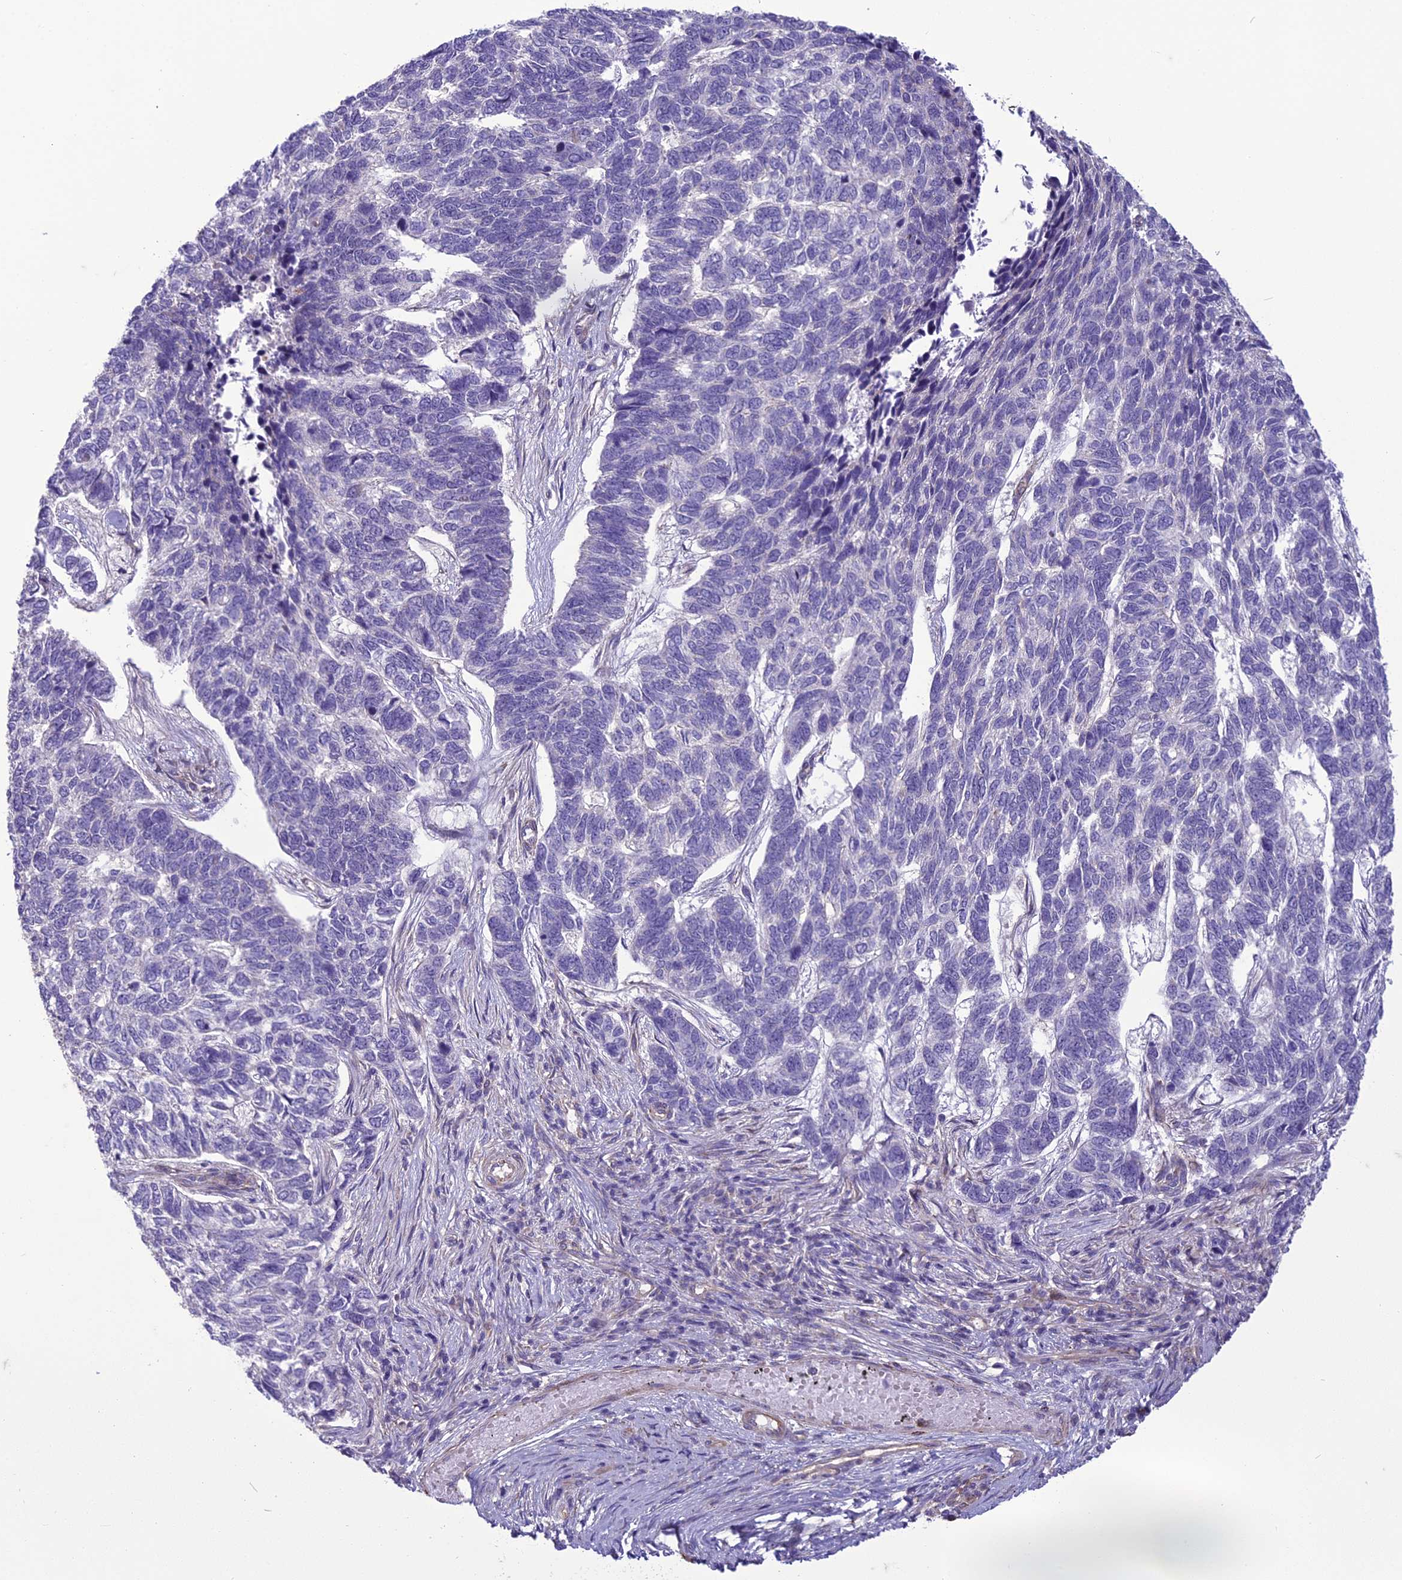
{"staining": {"intensity": "negative", "quantity": "none", "location": "none"}, "tissue": "skin cancer", "cell_type": "Tumor cells", "image_type": "cancer", "snomed": [{"axis": "morphology", "description": "Basal cell carcinoma"}, {"axis": "topography", "description": "Skin"}], "caption": "DAB immunohistochemical staining of skin cancer shows no significant staining in tumor cells.", "gene": "DUS2", "patient": {"sex": "female", "age": 65}}